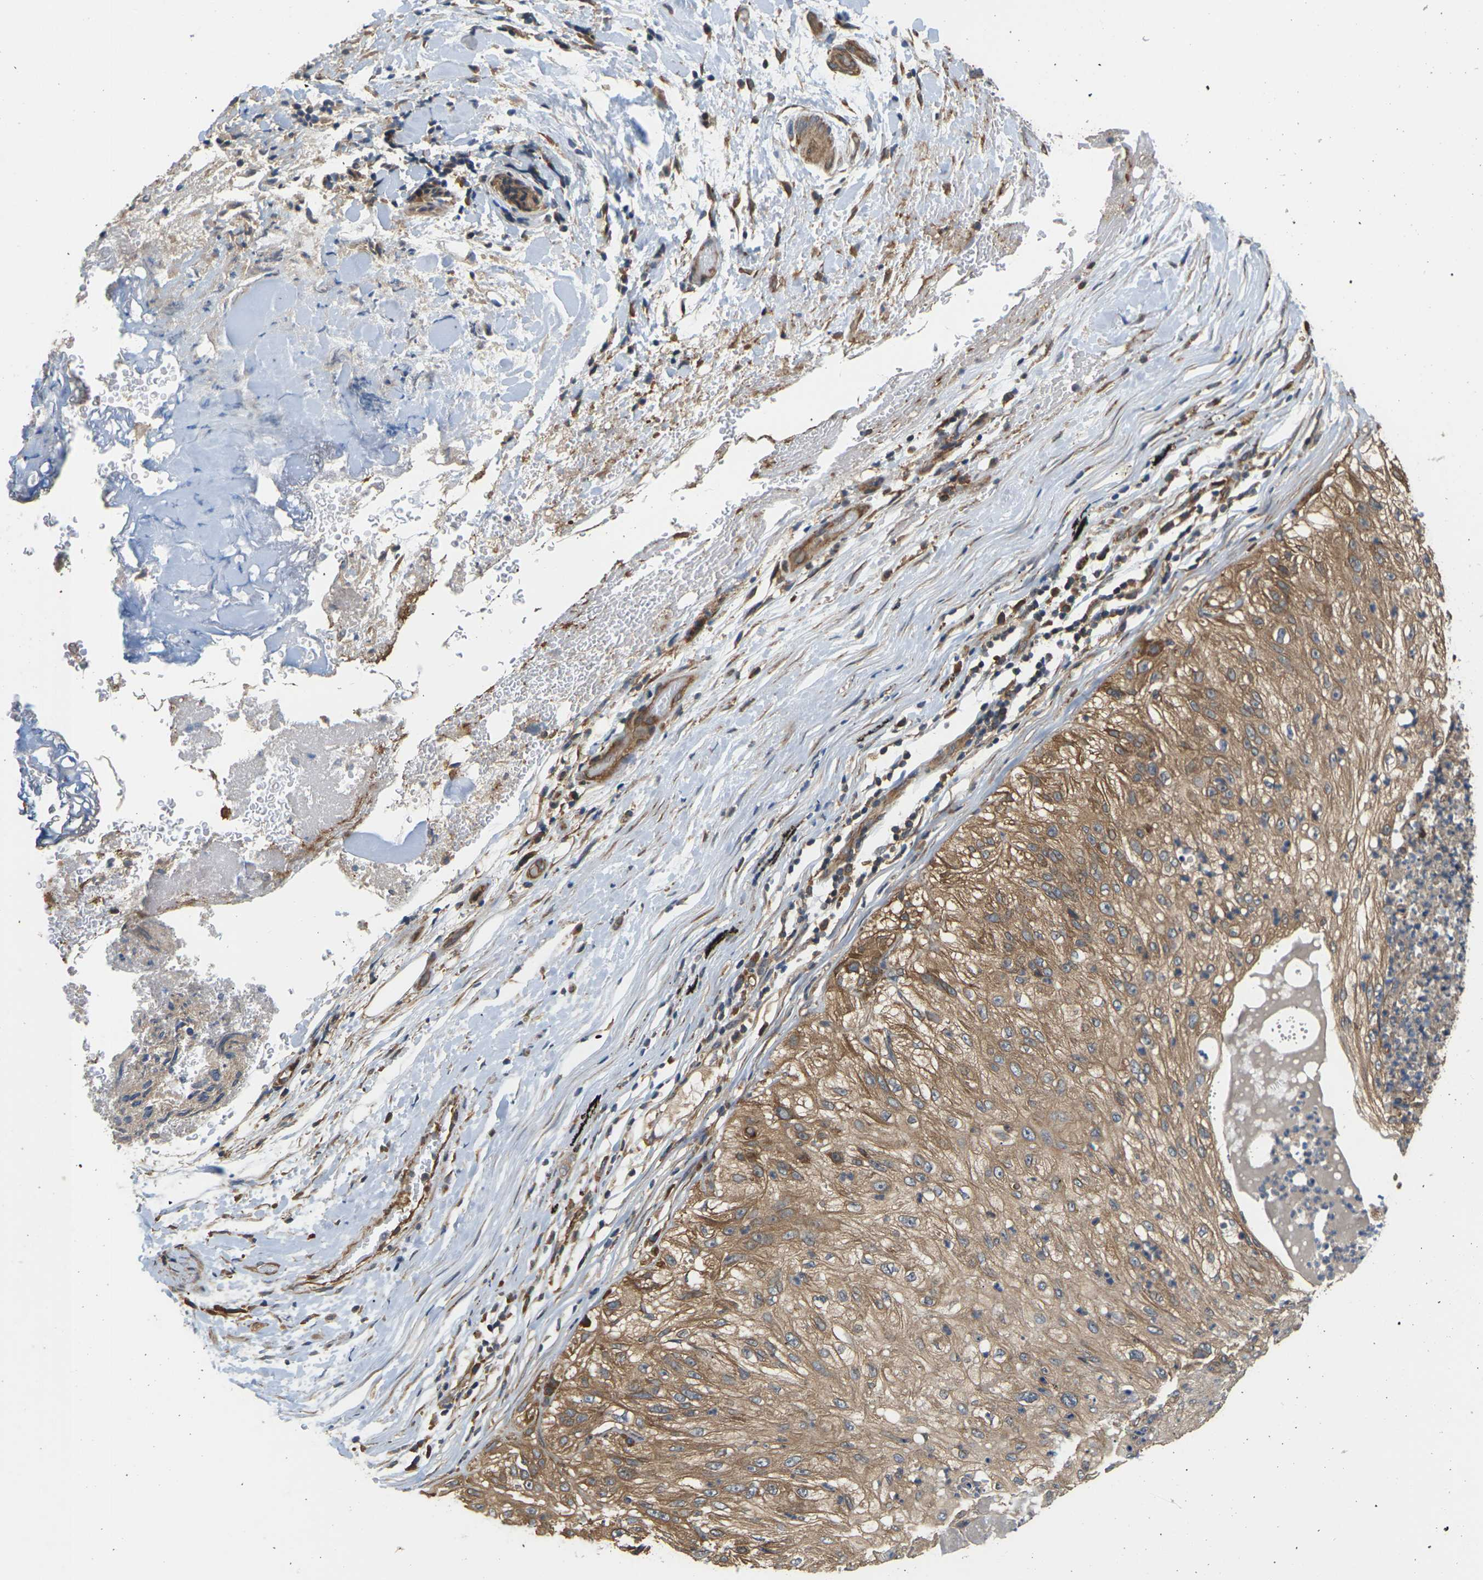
{"staining": {"intensity": "moderate", "quantity": ">75%", "location": "cytoplasmic/membranous"}, "tissue": "lung cancer", "cell_type": "Tumor cells", "image_type": "cancer", "snomed": [{"axis": "morphology", "description": "Inflammation, NOS"}, {"axis": "morphology", "description": "Squamous cell carcinoma, NOS"}, {"axis": "topography", "description": "Lymph node"}, {"axis": "topography", "description": "Soft tissue"}, {"axis": "topography", "description": "Lung"}], "caption": "There is medium levels of moderate cytoplasmic/membranous staining in tumor cells of squamous cell carcinoma (lung), as demonstrated by immunohistochemical staining (brown color).", "gene": "NRAS", "patient": {"sex": "male", "age": 66}}